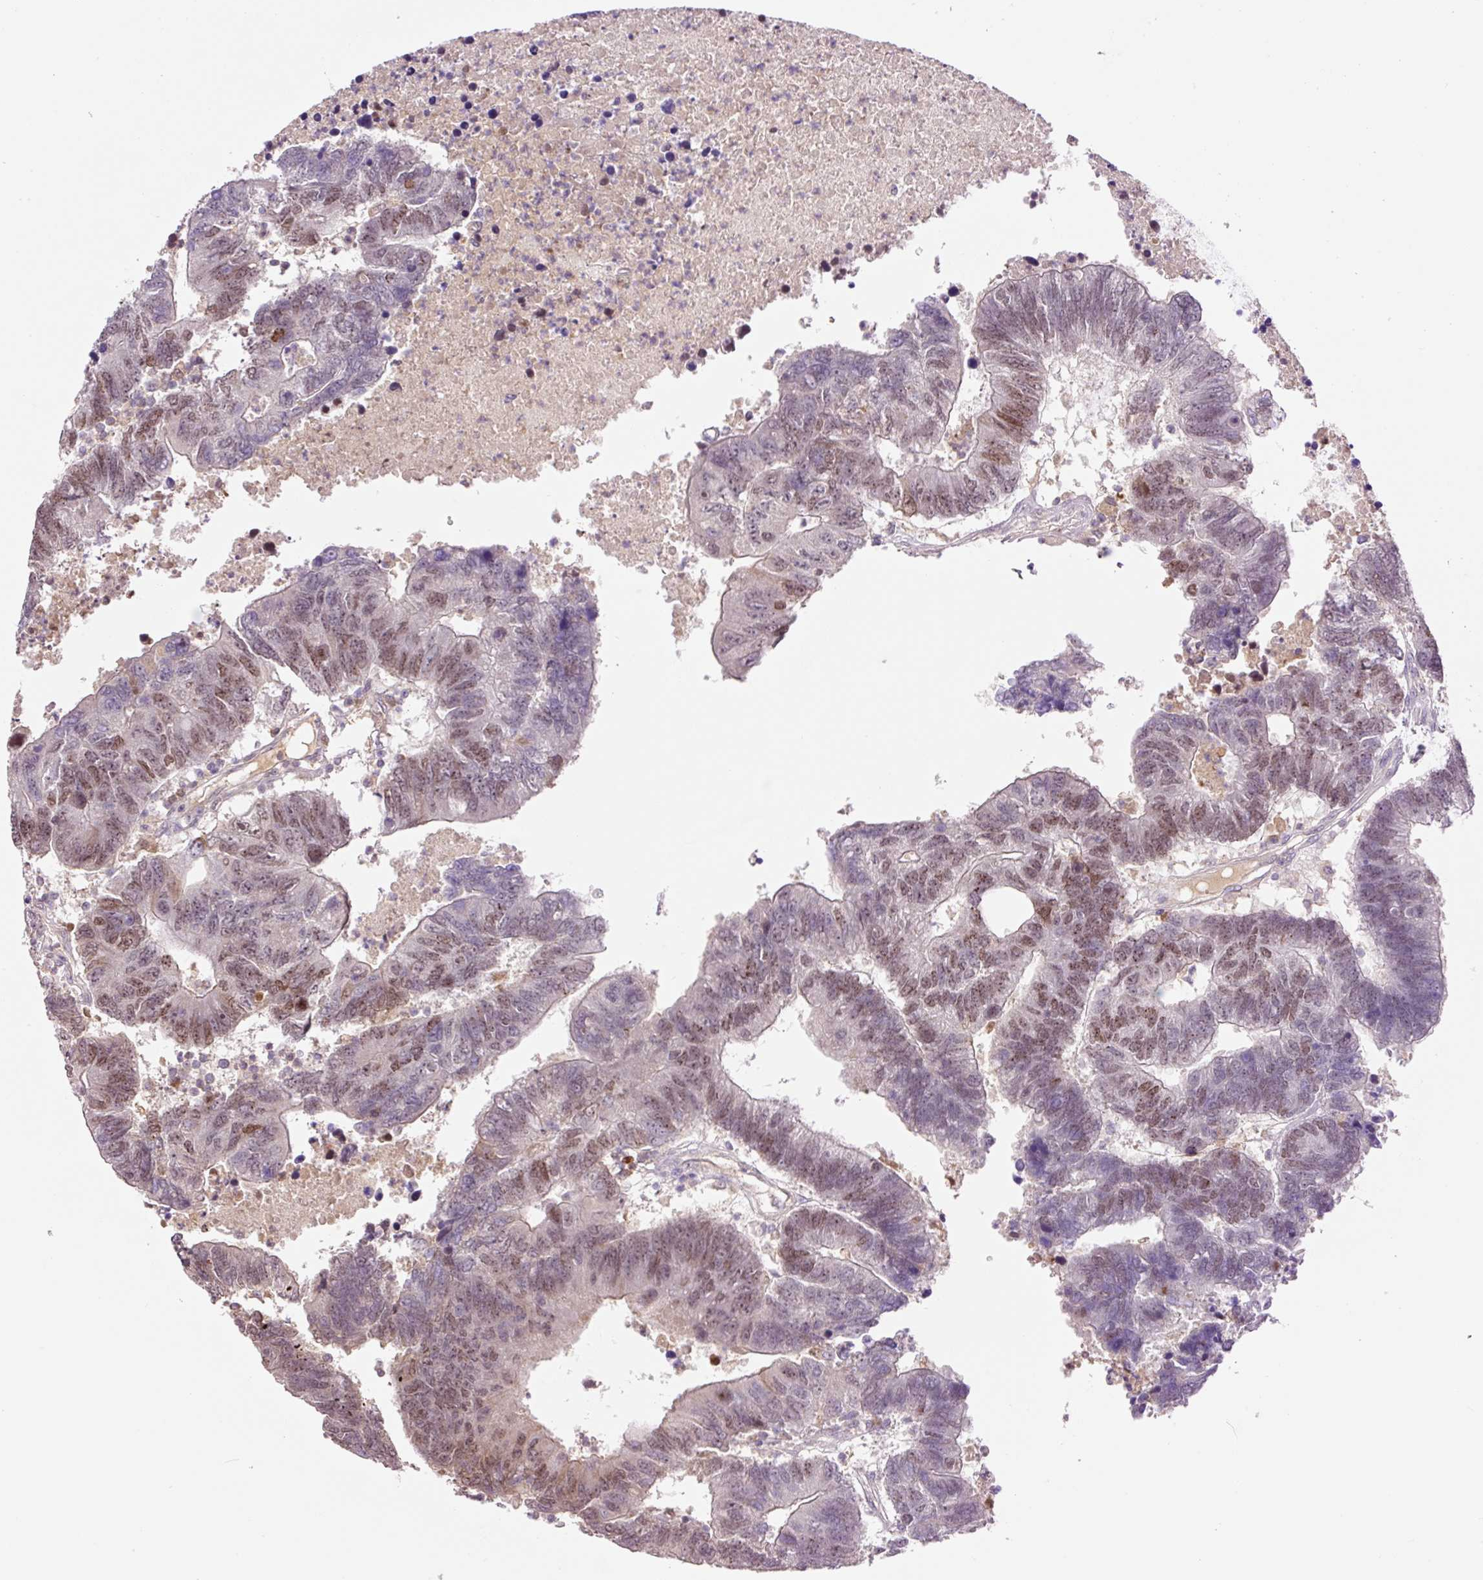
{"staining": {"intensity": "moderate", "quantity": "25%-75%", "location": "nuclear"}, "tissue": "colorectal cancer", "cell_type": "Tumor cells", "image_type": "cancer", "snomed": [{"axis": "morphology", "description": "Adenocarcinoma, NOS"}, {"axis": "topography", "description": "Colon"}], "caption": "Immunohistochemistry (DAB (3,3'-diaminobenzidine)) staining of colorectal cancer displays moderate nuclear protein staining in about 25%-75% of tumor cells. (Brightfield microscopy of DAB IHC at high magnification).", "gene": "DPPA4", "patient": {"sex": "female", "age": 48}}